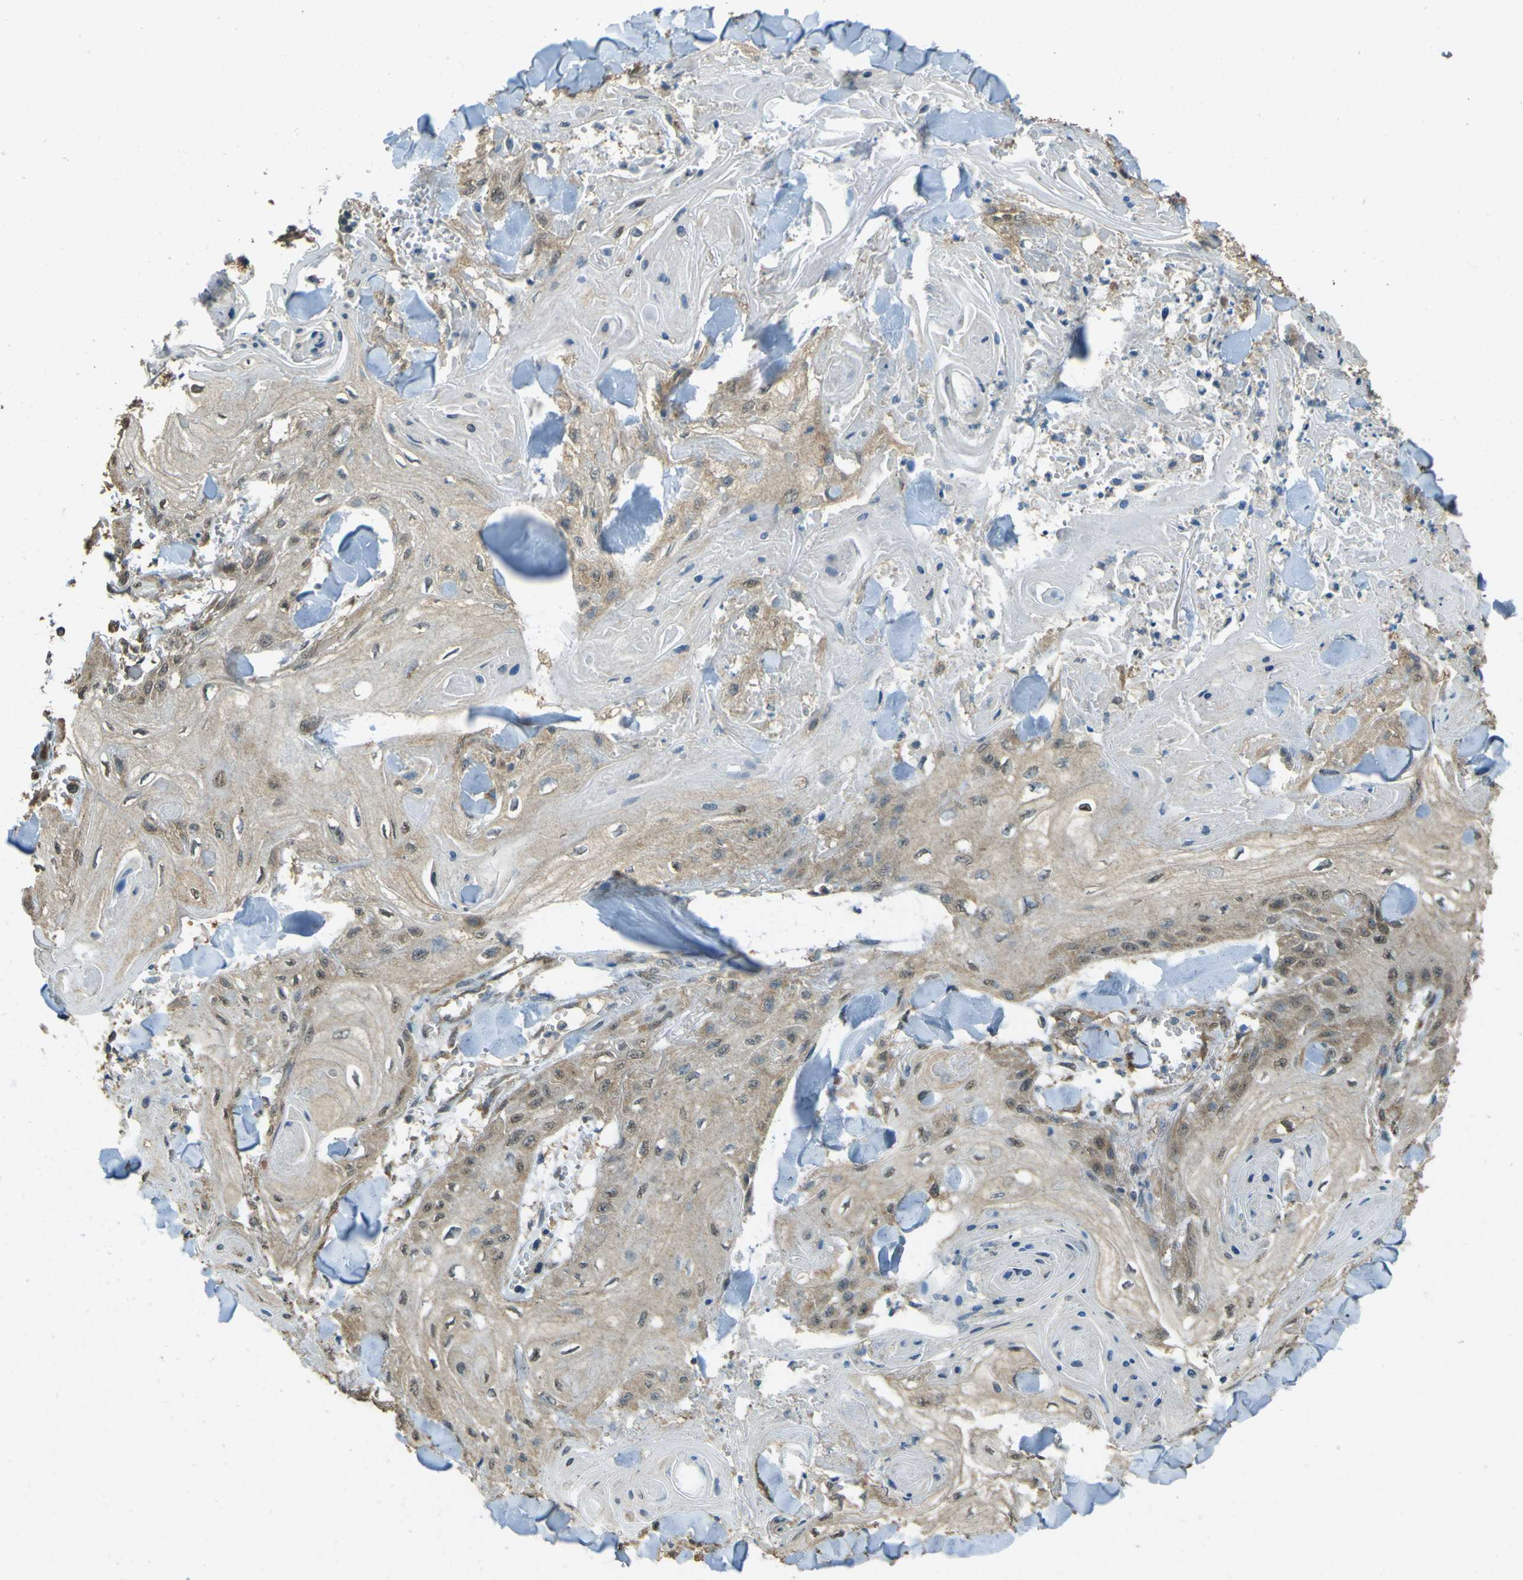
{"staining": {"intensity": "moderate", "quantity": "25%-75%", "location": "cytoplasmic/membranous"}, "tissue": "skin cancer", "cell_type": "Tumor cells", "image_type": "cancer", "snomed": [{"axis": "morphology", "description": "Squamous cell carcinoma, NOS"}, {"axis": "topography", "description": "Skin"}], "caption": "Skin cancer (squamous cell carcinoma) stained for a protein reveals moderate cytoplasmic/membranous positivity in tumor cells.", "gene": "GOLGA1", "patient": {"sex": "male", "age": 74}}